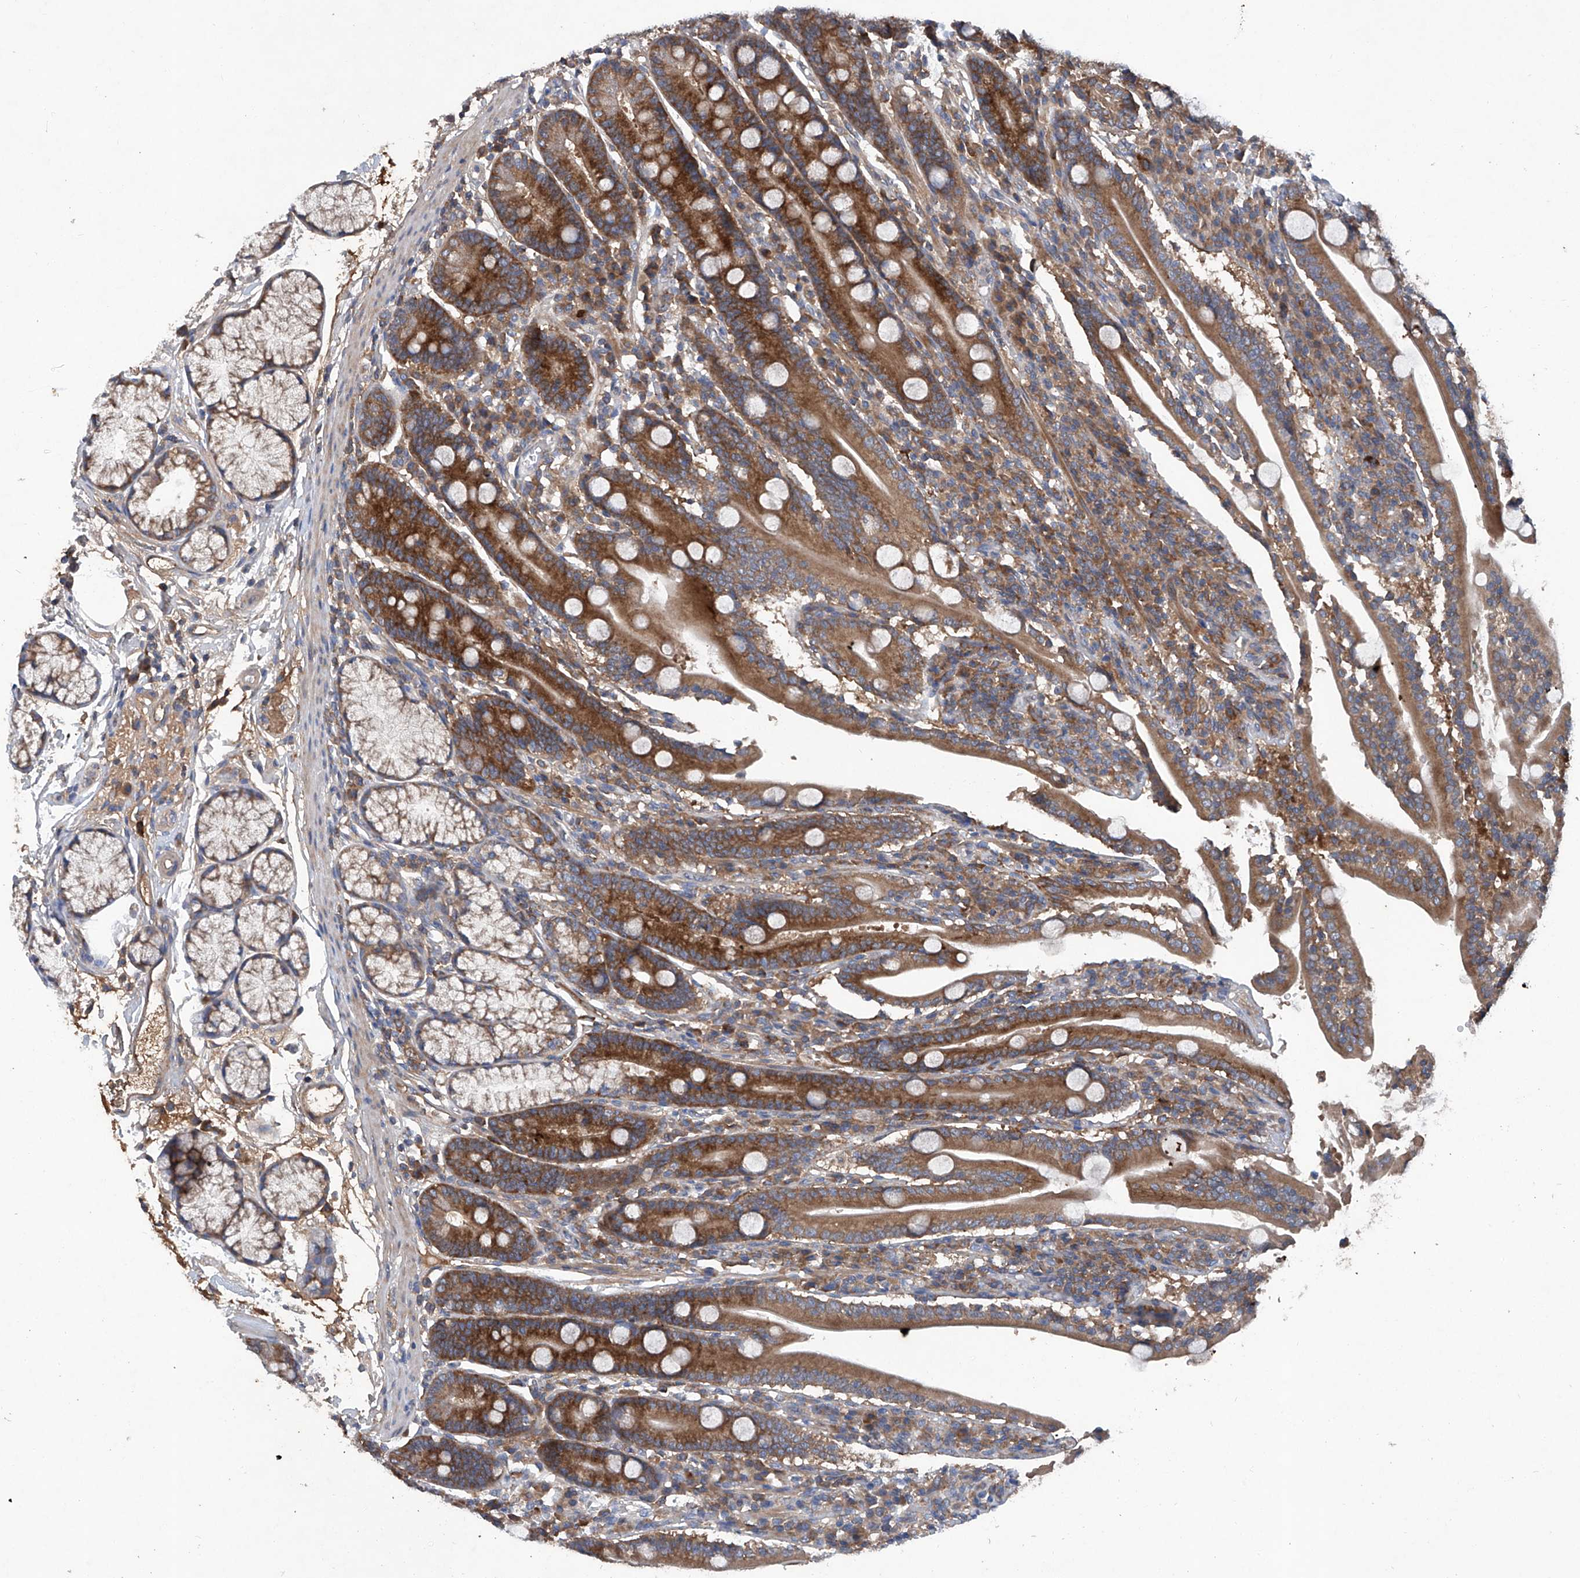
{"staining": {"intensity": "strong", "quantity": ">75%", "location": "cytoplasmic/membranous"}, "tissue": "duodenum", "cell_type": "Glandular cells", "image_type": "normal", "snomed": [{"axis": "morphology", "description": "Normal tissue, NOS"}, {"axis": "topography", "description": "Duodenum"}], "caption": "A photomicrograph showing strong cytoplasmic/membranous positivity in approximately >75% of glandular cells in benign duodenum, as visualized by brown immunohistochemical staining.", "gene": "ASCC3", "patient": {"sex": "male", "age": 35}}